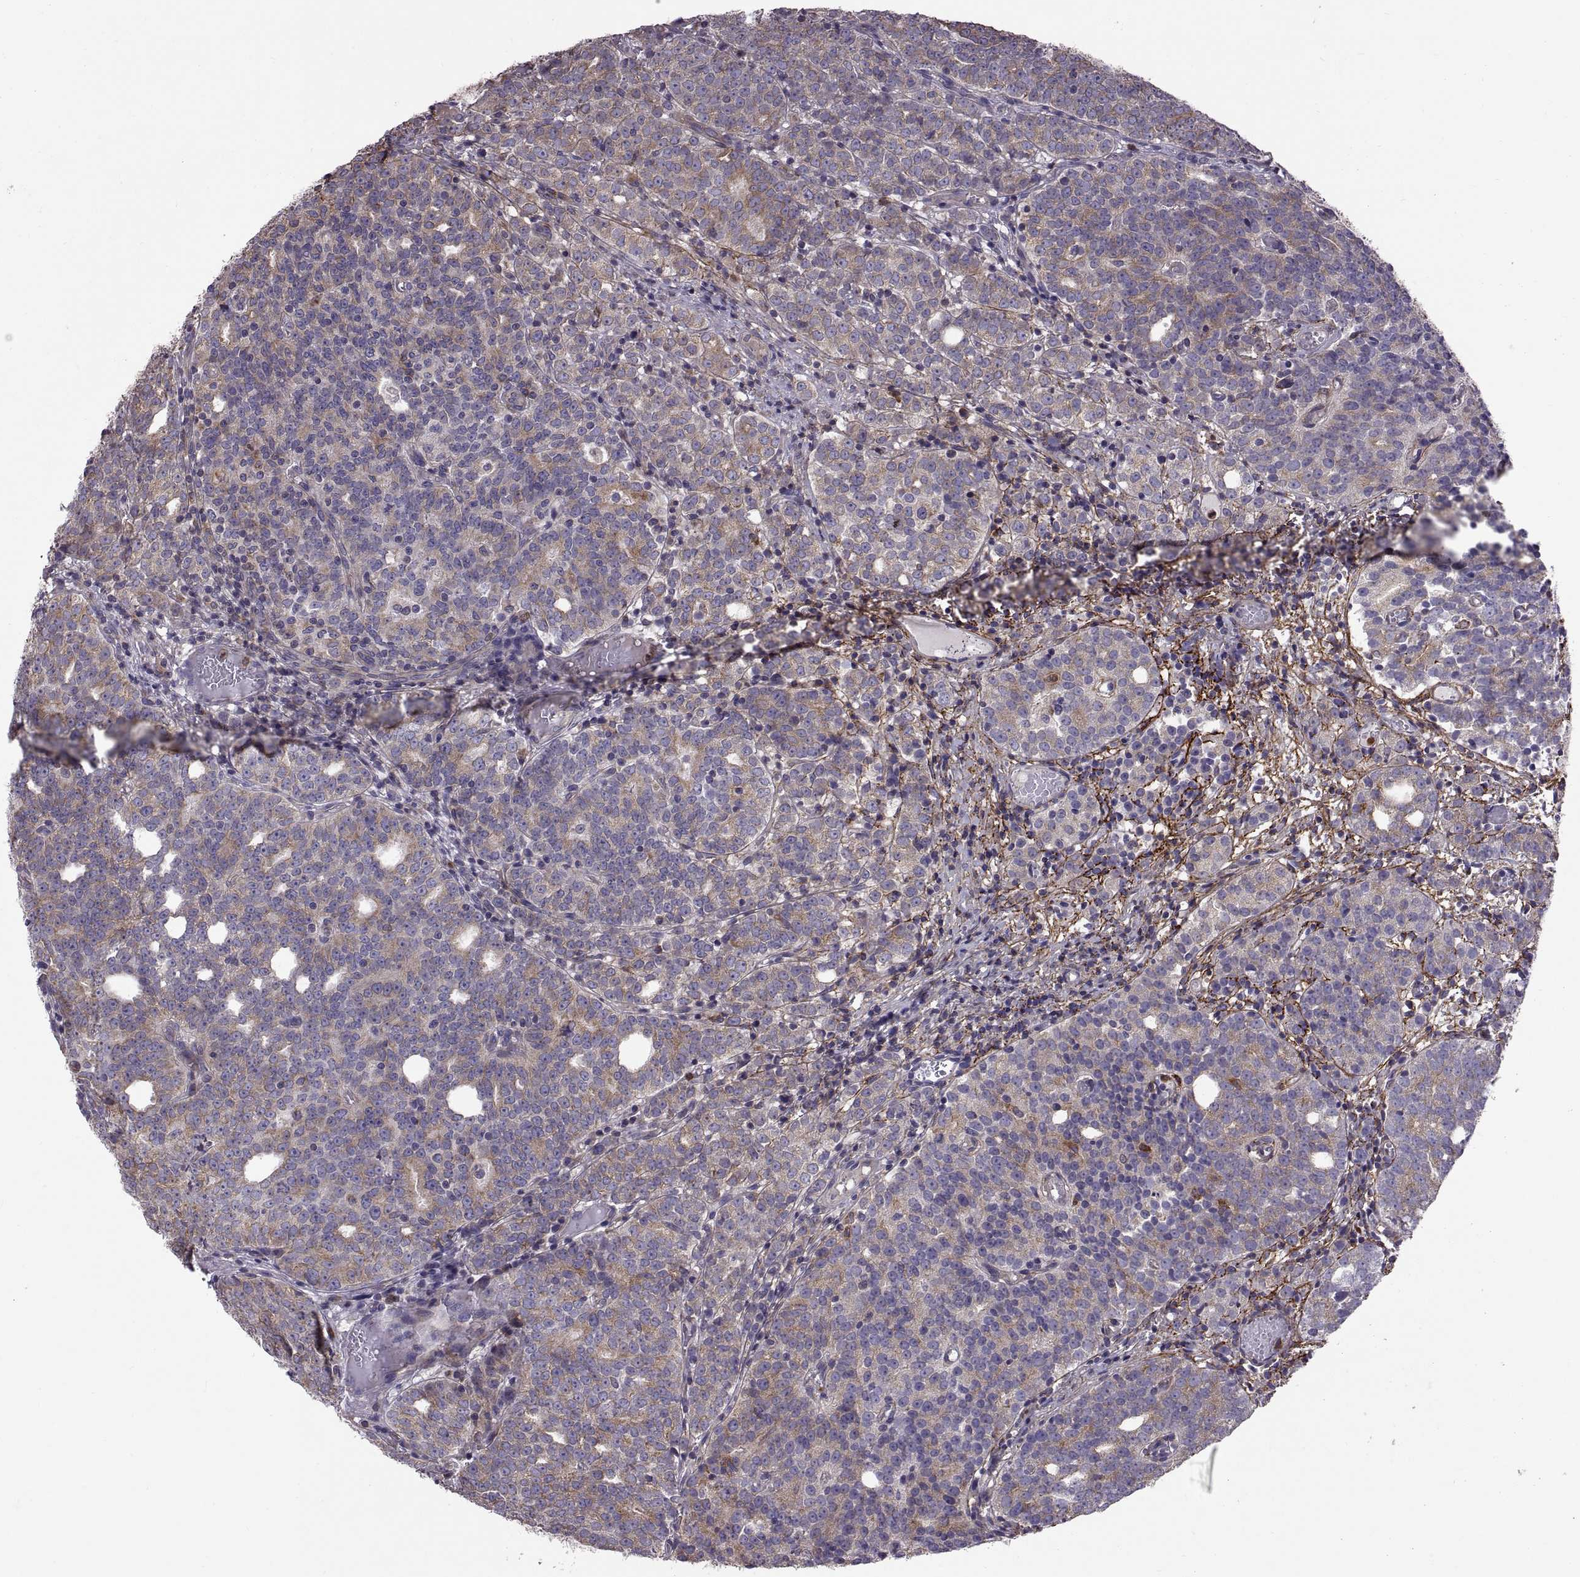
{"staining": {"intensity": "moderate", "quantity": "25%-75%", "location": "cytoplasmic/membranous"}, "tissue": "prostate cancer", "cell_type": "Tumor cells", "image_type": "cancer", "snomed": [{"axis": "morphology", "description": "Adenocarcinoma, High grade"}, {"axis": "topography", "description": "Prostate"}], "caption": "Immunohistochemistry staining of prostate adenocarcinoma (high-grade), which shows medium levels of moderate cytoplasmic/membranous staining in approximately 25%-75% of tumor cells indicating moderate cytoplasmic/membranous protein positivity. The staining was performed using DAB (brown) for protein detection and nuclei were counterstained in hematoxylin (blue).", "gene": "EMILIN2", "patient": {"sex": "male", "age": 53}}